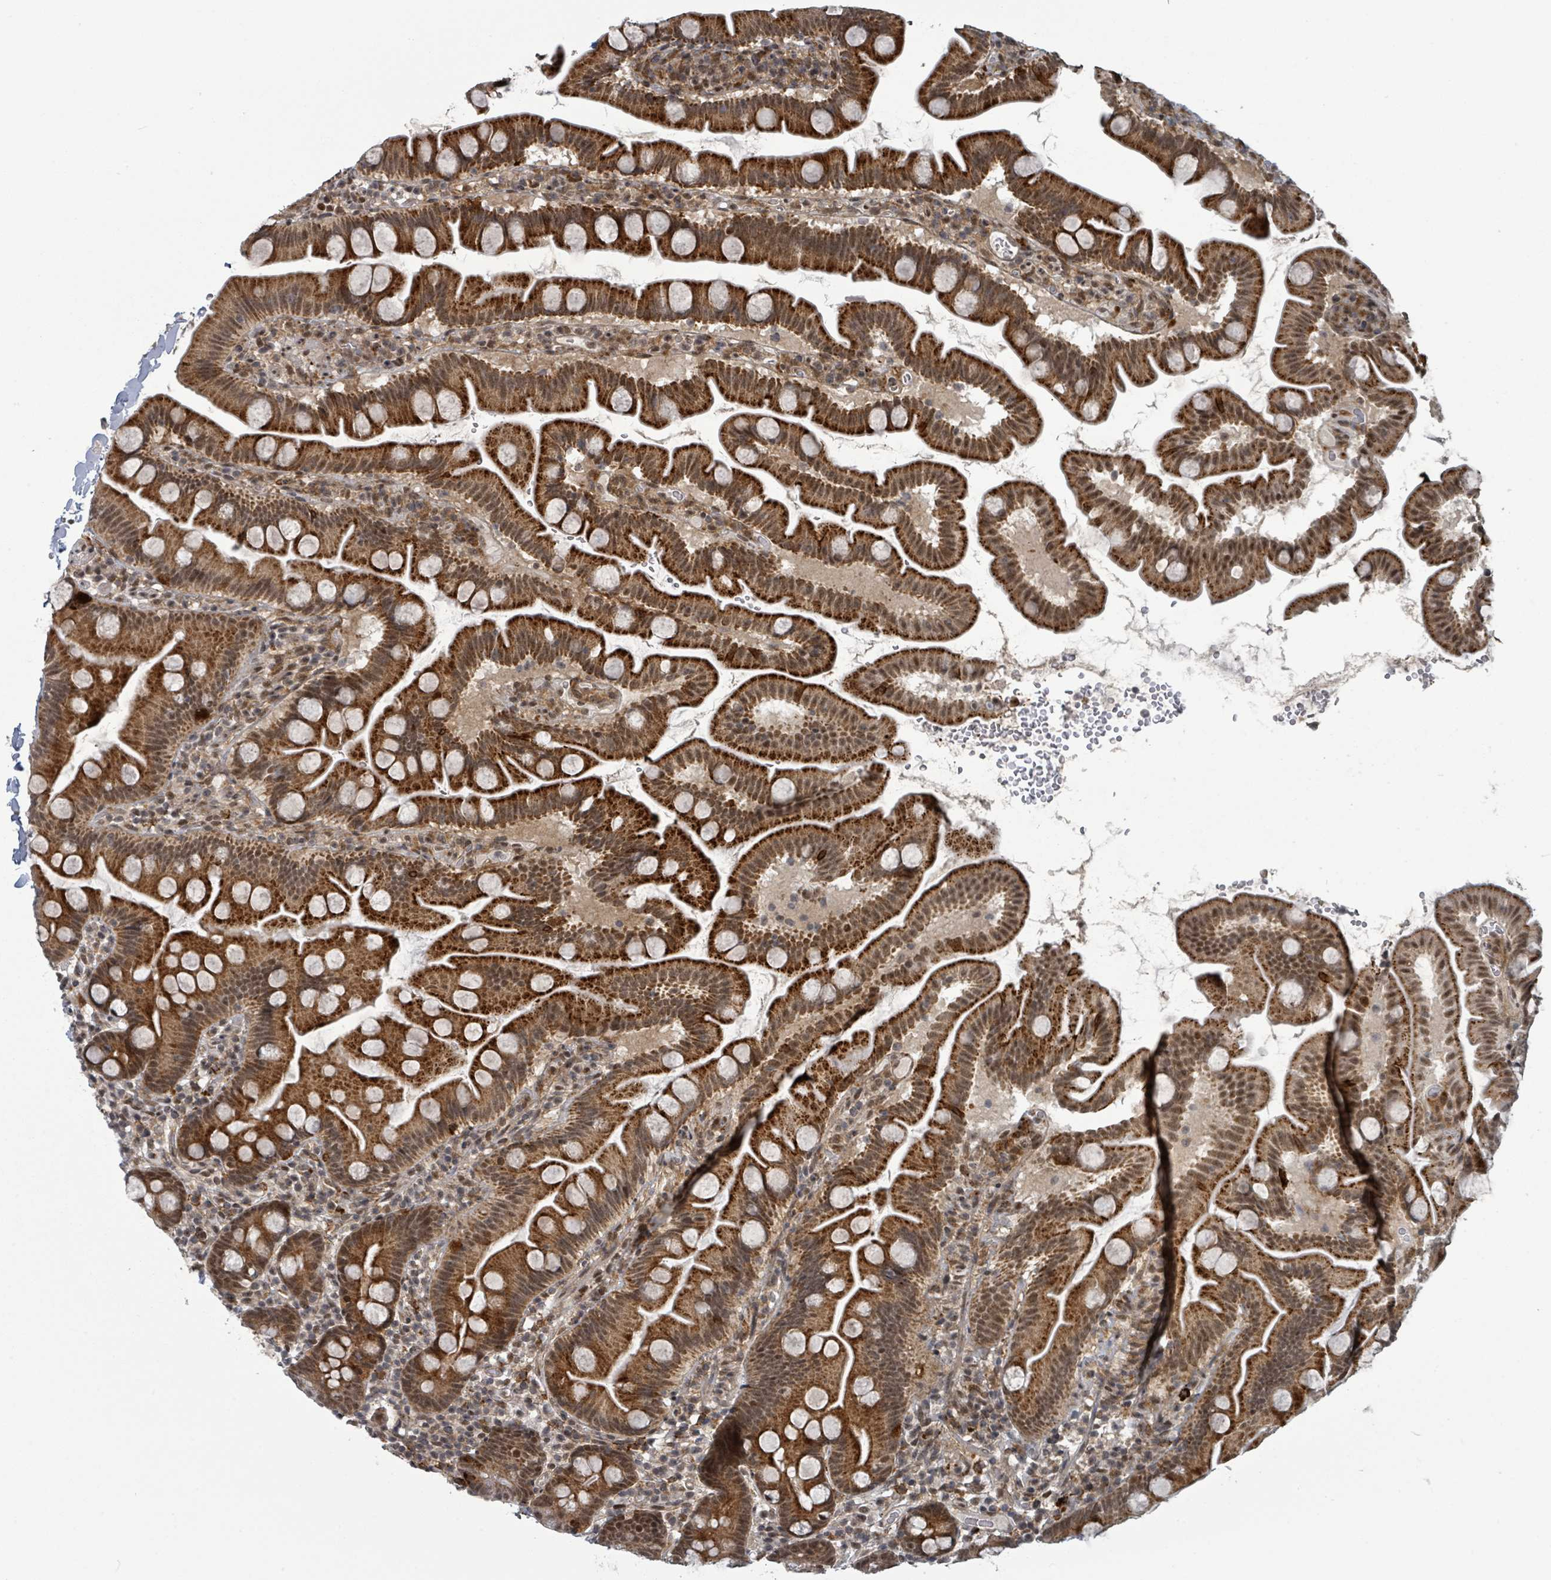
{"staining": {"intensity": "strong", "quantity": ">75%", "location": "cytoplasmic/membranous"}, "tissue": "small intestine", "cell_type": "Glandular cells", "image_type": "normal", "snomed": [{"axis": "morphology", "description": "Normal tissue, NOS"}, {"axis": "topography", "description": "Small intestine"}], "caption": "Glandular cells show high levels of strong cytoplasmic/membranous positivity in about >75% of cells in normal human small intestine.", "gene": "GTF3C1", "patient": {"sex": "female", "age": 68}}